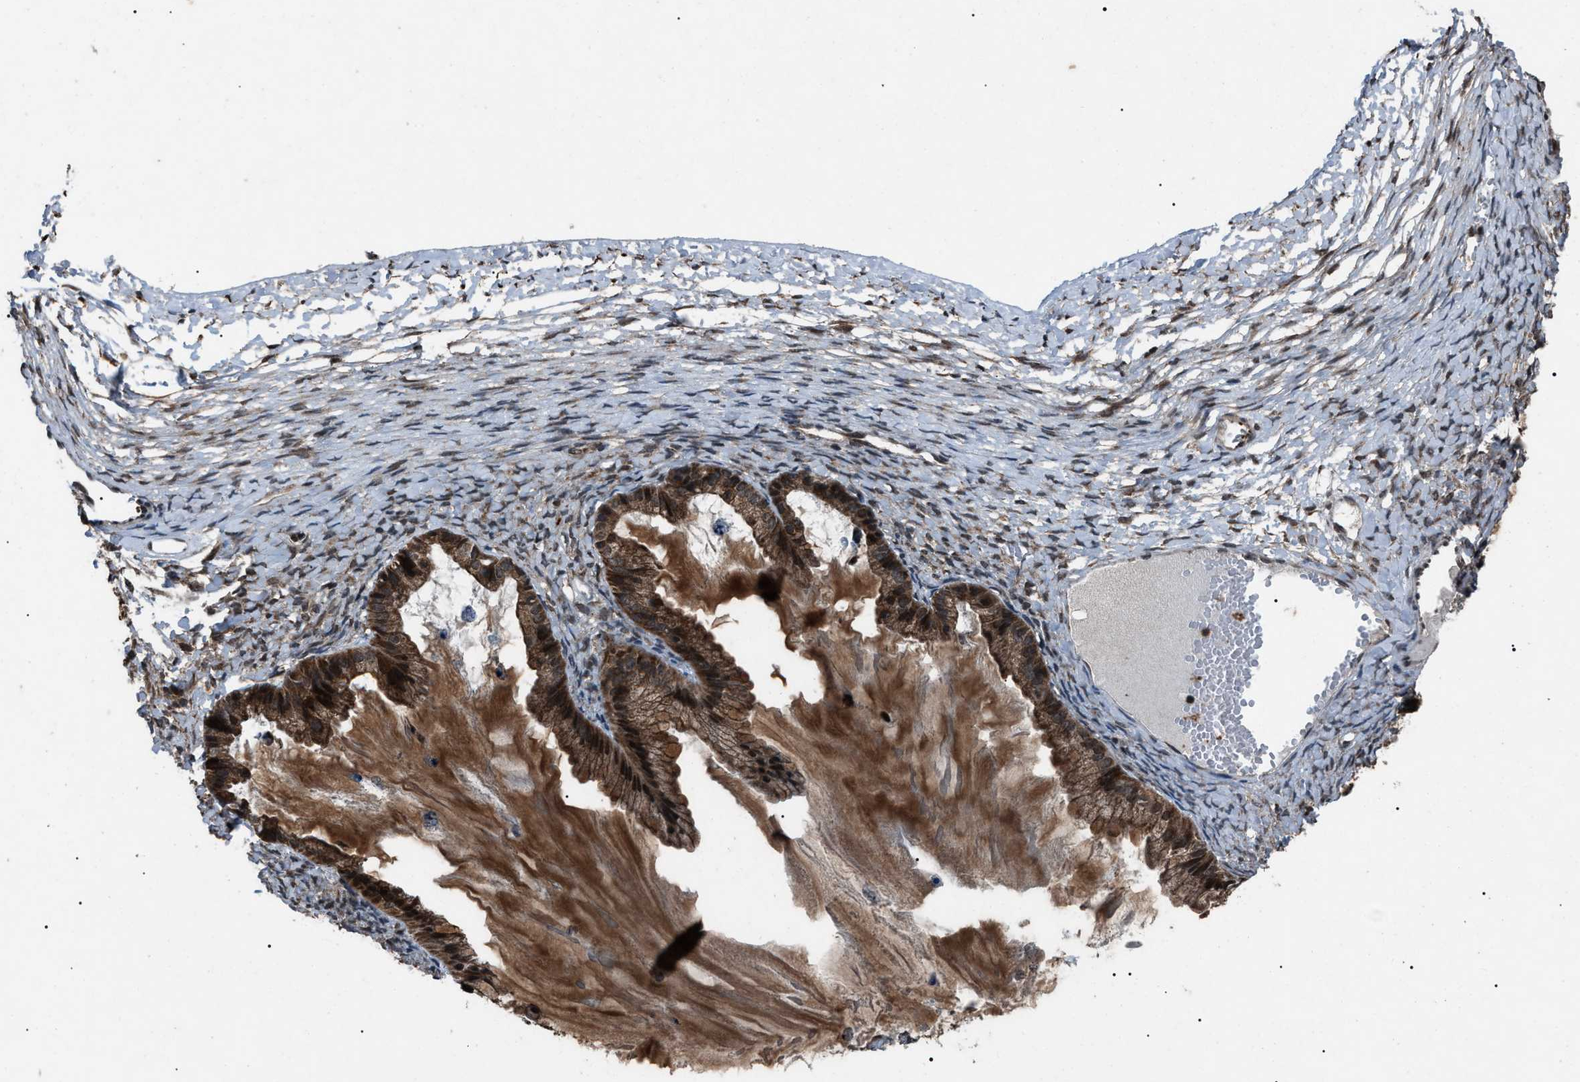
{"staining": {"intensity": "moderate", "quantity": ">75%", "location": "cytoplasmic/membranous,nuclear"}, "tissue": "ovarian cancer", "cell_type": "Tumor cells", "image_type": "cancer", "snomed": [{"axis": "morphology", "description": "Cystadenocarcinoma, mucinous, NOS"}, {"axis": "topography", "description": "Ovary"}], "caption": "About >75% of tumor cells in ovarian cancer show moderate cytoplasmic/membranous and nuclear protein expression as visualized by brown immunohistochemical staining.", "gene": "ZFAND2A", "patient": {"sex": "female", "age": 57}}